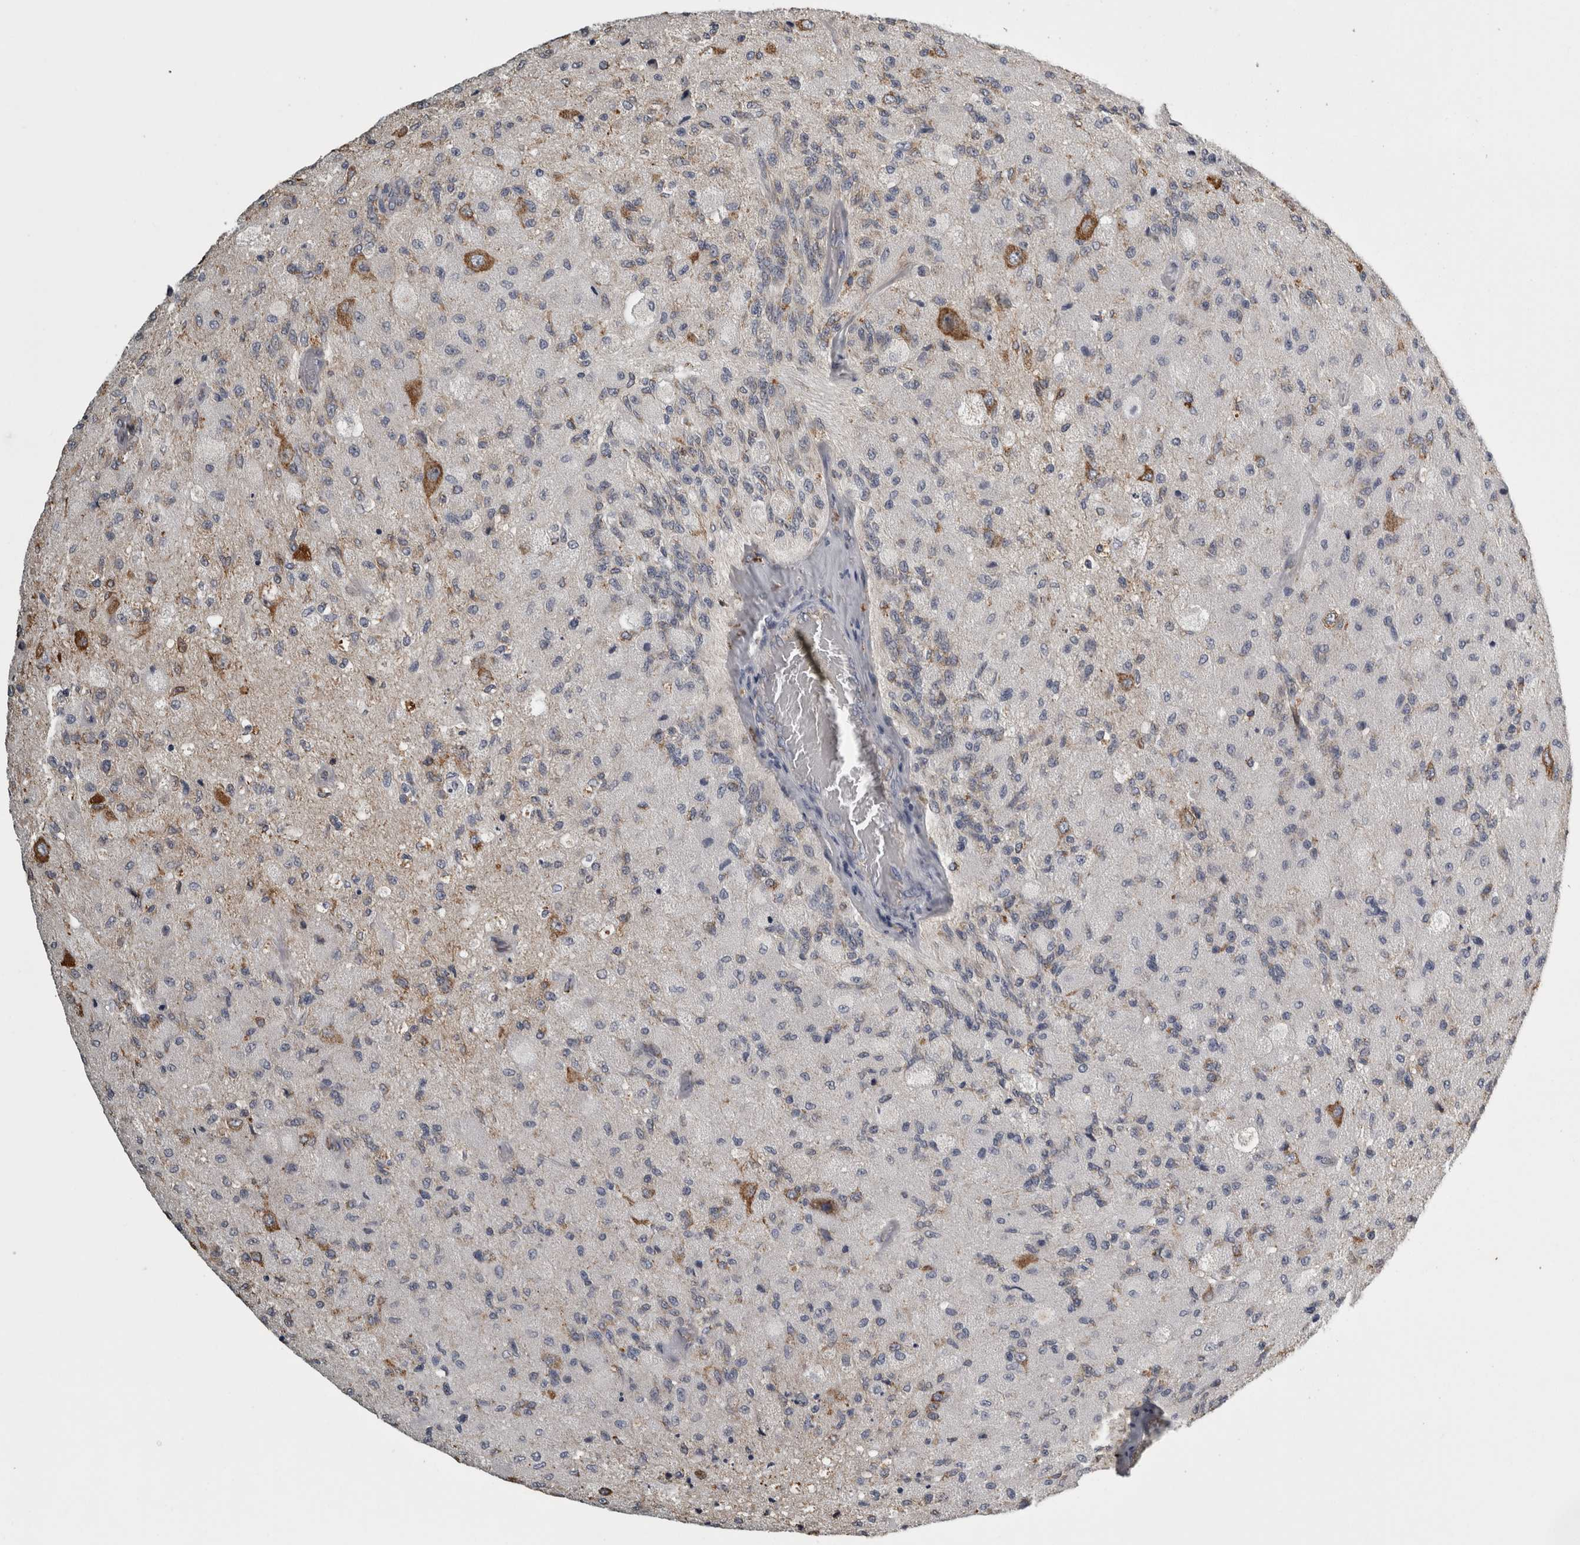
{"staining": {"intensity": "negative", "quantity": "none", "location": "none"}, "tissue": "glioma", "cell_type": "Tumor cells", "image_type": "cancer", "snomed": [{"axis": "morphology", "description": "Normal tissue, NOS"}, {"axis": "morphology", "description": "Glioma, malignant, High grade"}, {"axis": "topography", "description": "Cerebral cortex"}], "caption": "There is no significant expression in tumor cells of high-grade glioma (malignant). (DAB (3,3'-diaminobenzidine) immunohistochemistry visualized using brightfield microscopy, high magnification).", "gene": "FRK", "patient": {"sex": "male", "age": 77}}